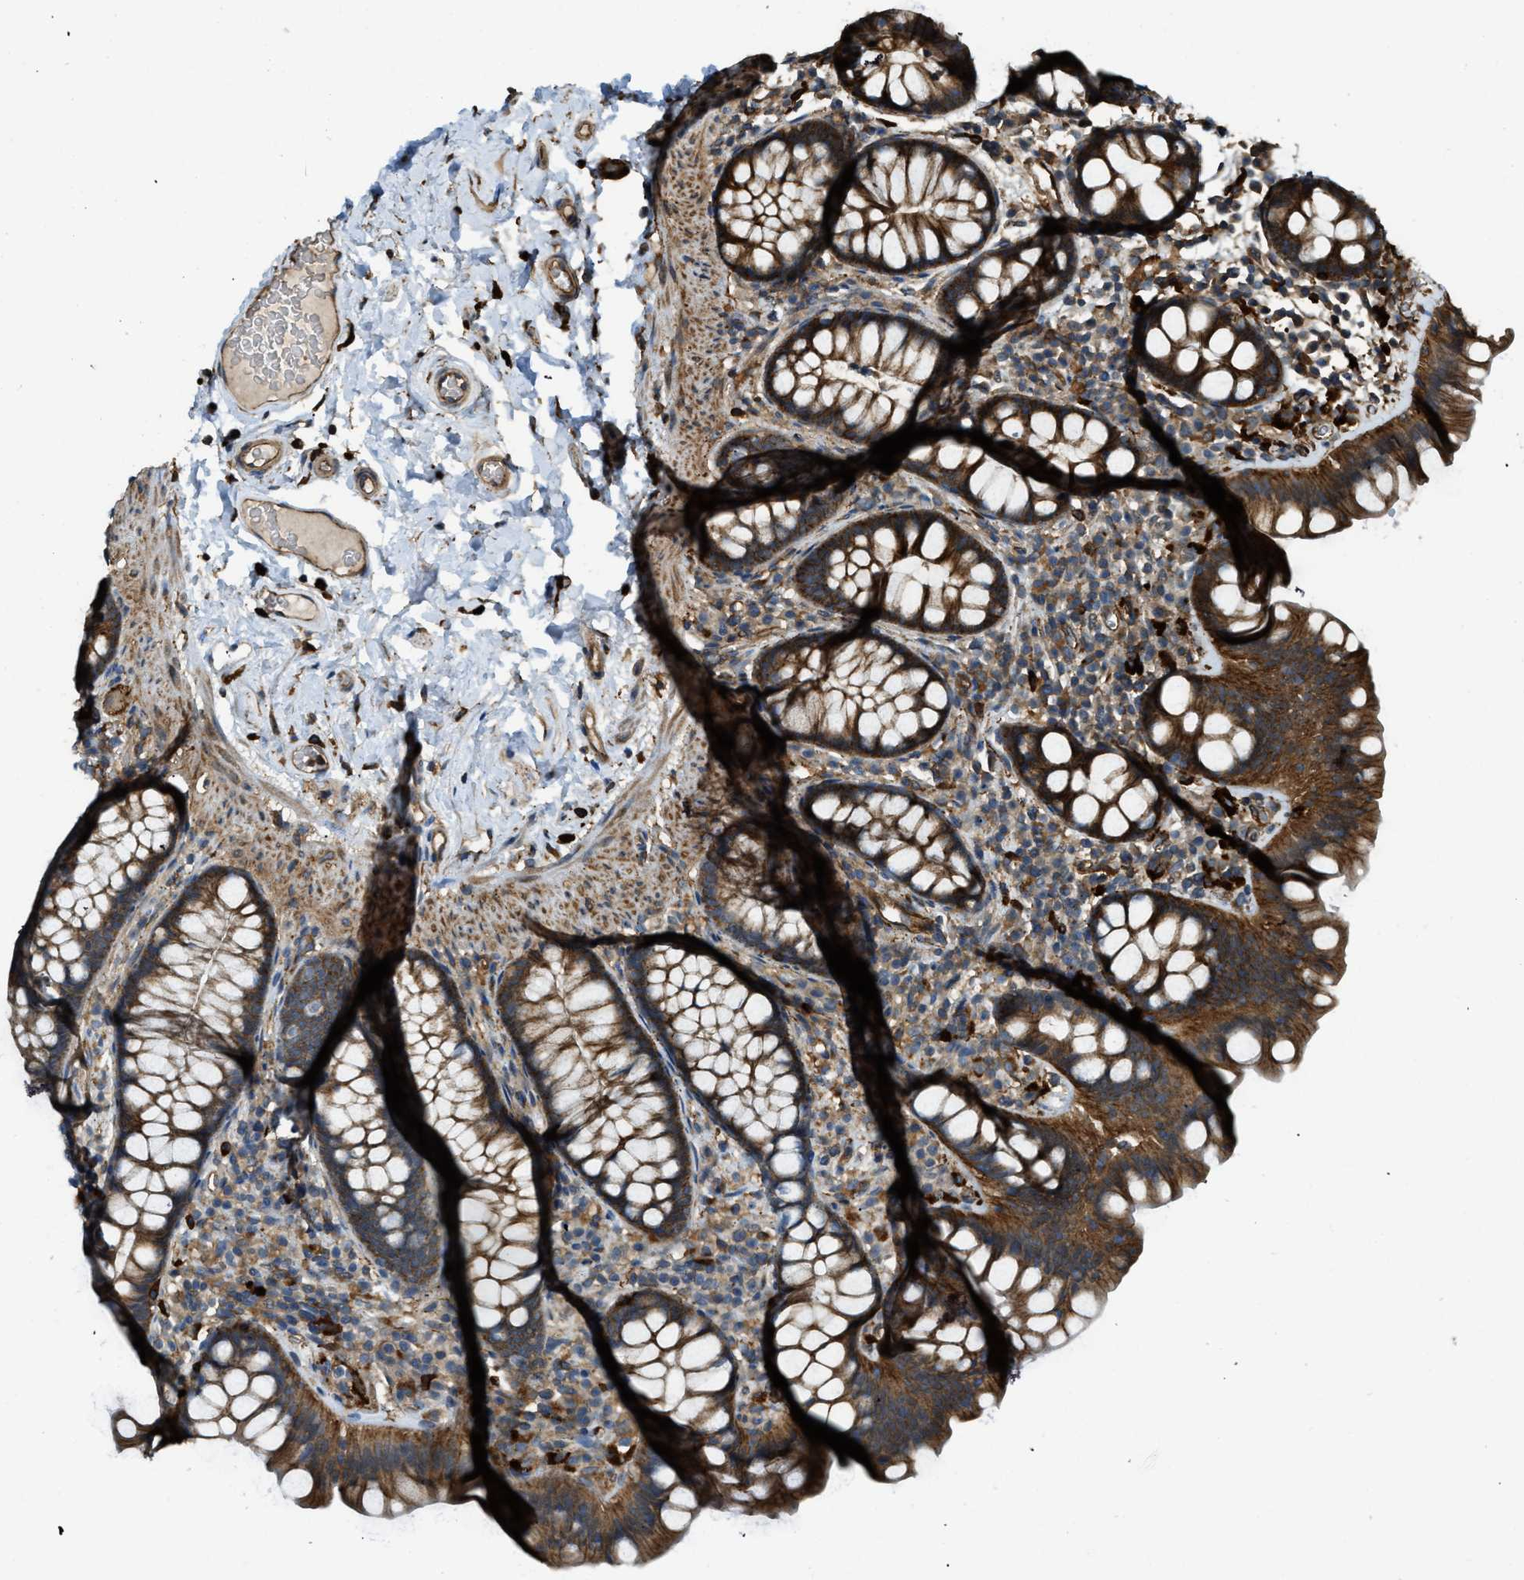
{"staining": {"intensity": "moderate", "quantity": ">75%", "location": "cytoplasmic/membranous"}, "tissue": "colon", "cell_type": "Endothelial cells", "image_type": "normal", "snomed": [{"axis": "morphology", "description": "Normal tissue, NOS"}, {"axis": "topography", "description": "Colon"}], "caption": "This image reveals benign colon stained with immunohistochemistry to label a protein in brown. The cytoplasmic/membranous of endothelial cells show moderate positivity for the protein. Nuclei are counter-stained blue.", "gene": "BAG4", "patient": {"sex": "female", "age": 80}}